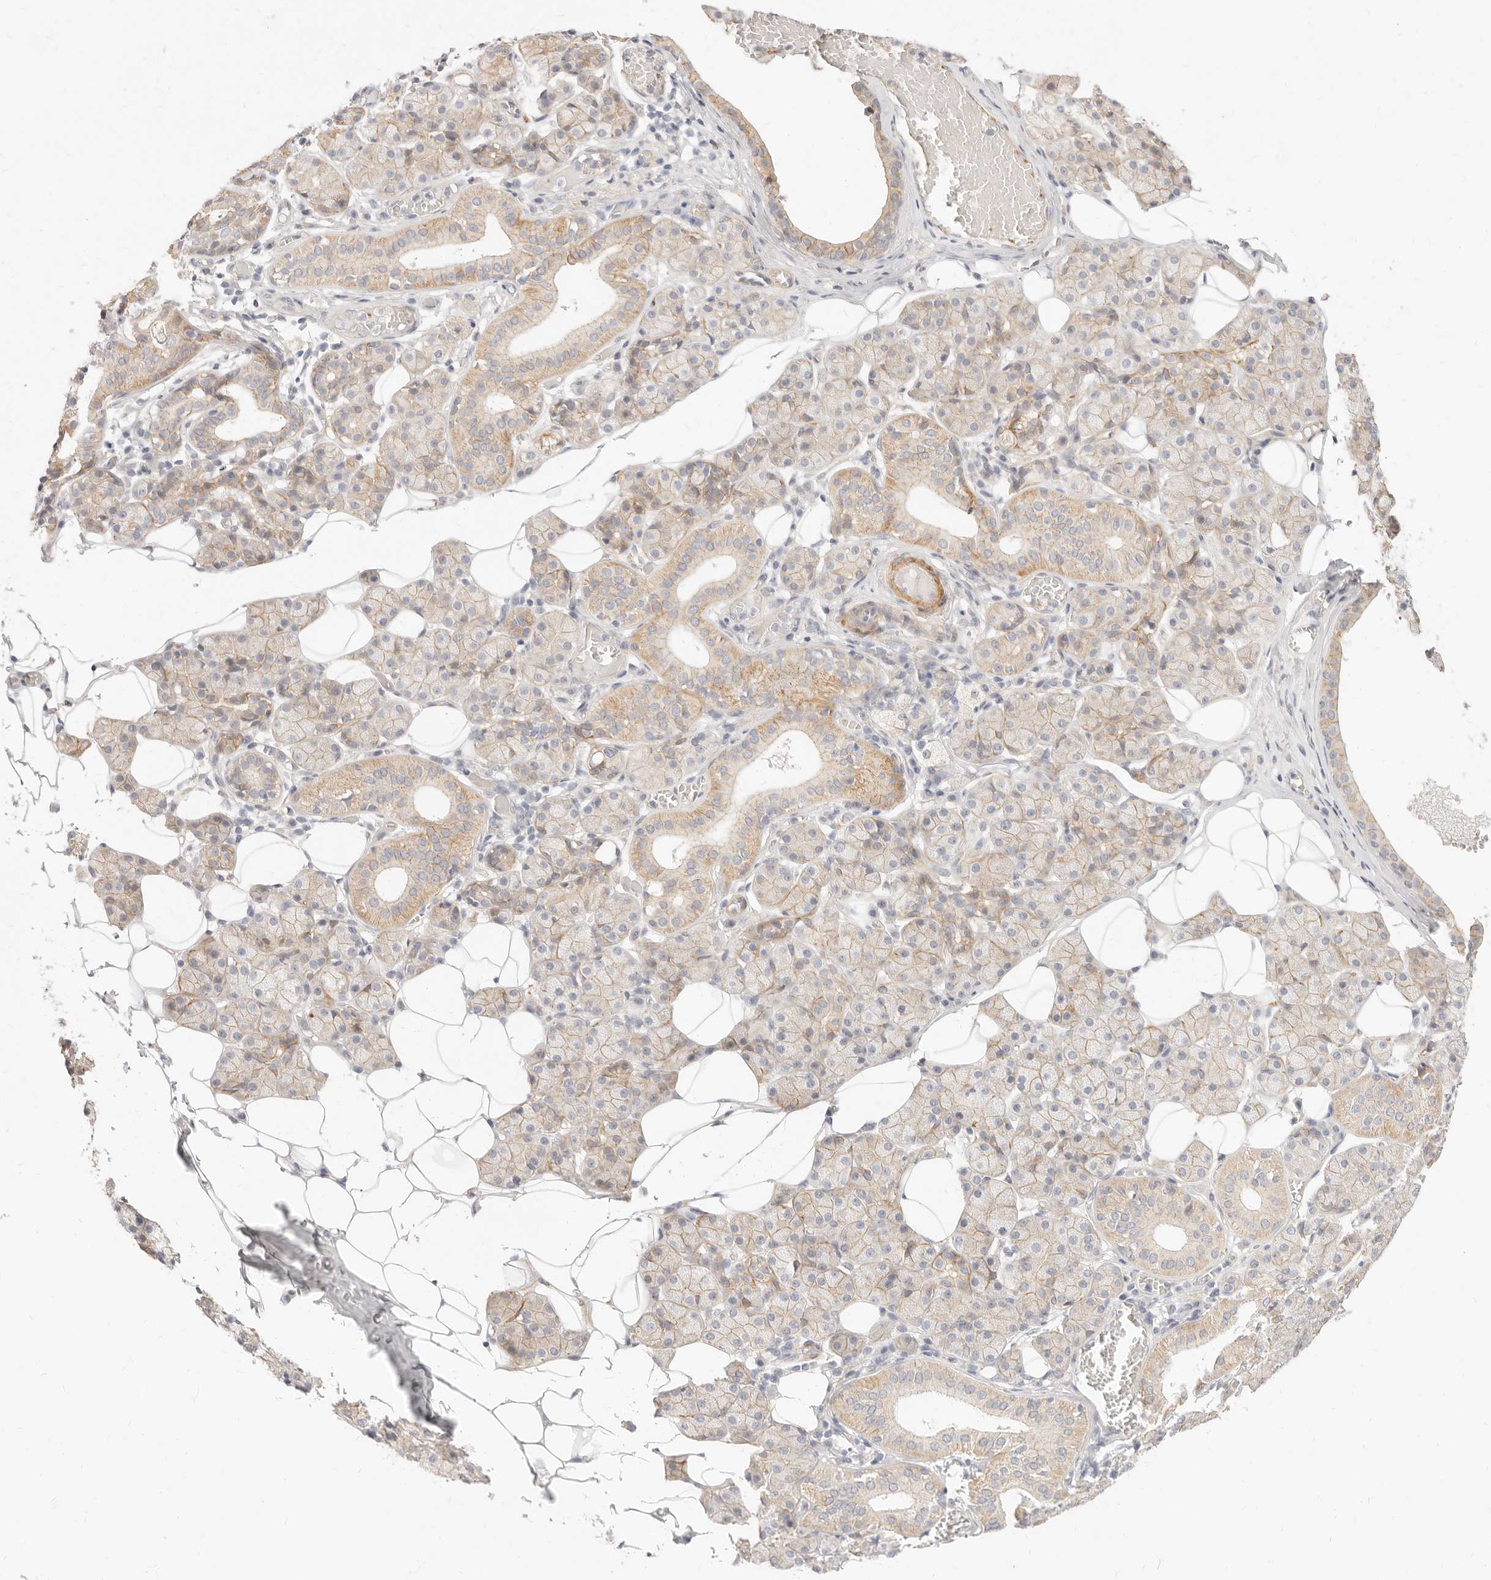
{"staining": {"intensity": "weak", "quantity": "25%-75%", "location": "cytoplasmic/membranous"}, "tissue": "salivary gland", "cell_type": "Glandular cells", "image_type": "normal", "snomed": [{"axis": "morphology", "description": "Normal tissue, NOS"}, {"axis": "topography", "description": "Salivary gland"}], "caption": "Protein analysis of normal salivary gland demonstrates weak cytoplasmic/membranous positivity in about 25%-75% of glandular cells. Nuclei are stained in blue.", "gene": "UBXN10", "patient": {"sex": "female", "age": 33}}